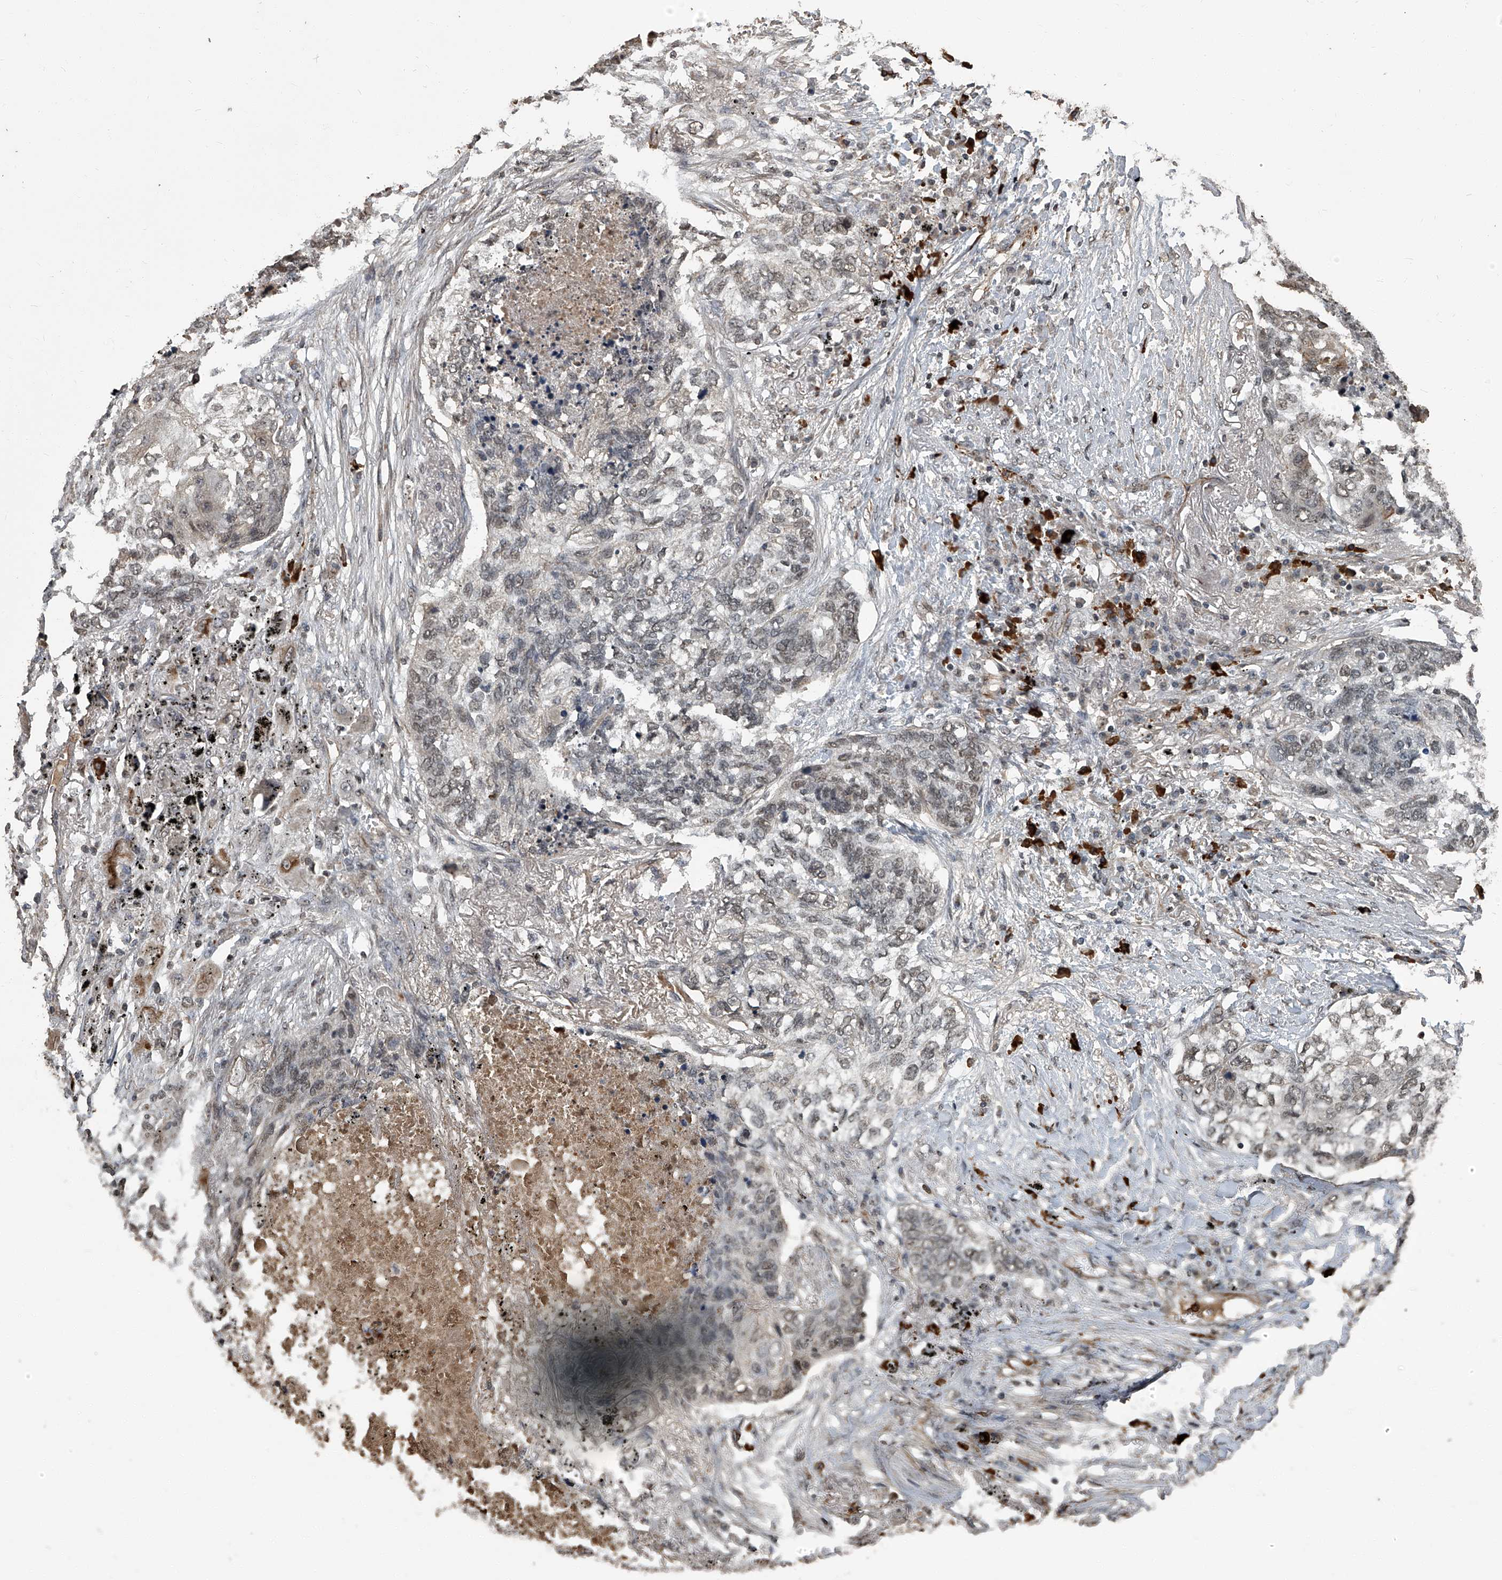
{"staining": {"intensity": "negative", "quantity": "none", "location": "none"}, "tissue": "lung cancer", "cell_type": "Tumor cells", "image_type": "cancer", "snomed": [{"axis": "morphology", "description": "Squamous cell carcinoma, NOS"}, {"axis": "topography", "description": "Lung"}], "caption": "IHC histopathology image of lung cancer (squamous cell carcinoma) stained for a protein (brown), which reveals no staining in tumor cells.", "gene": "GPR132", "patient": {"sex": "female", "age": 63}}